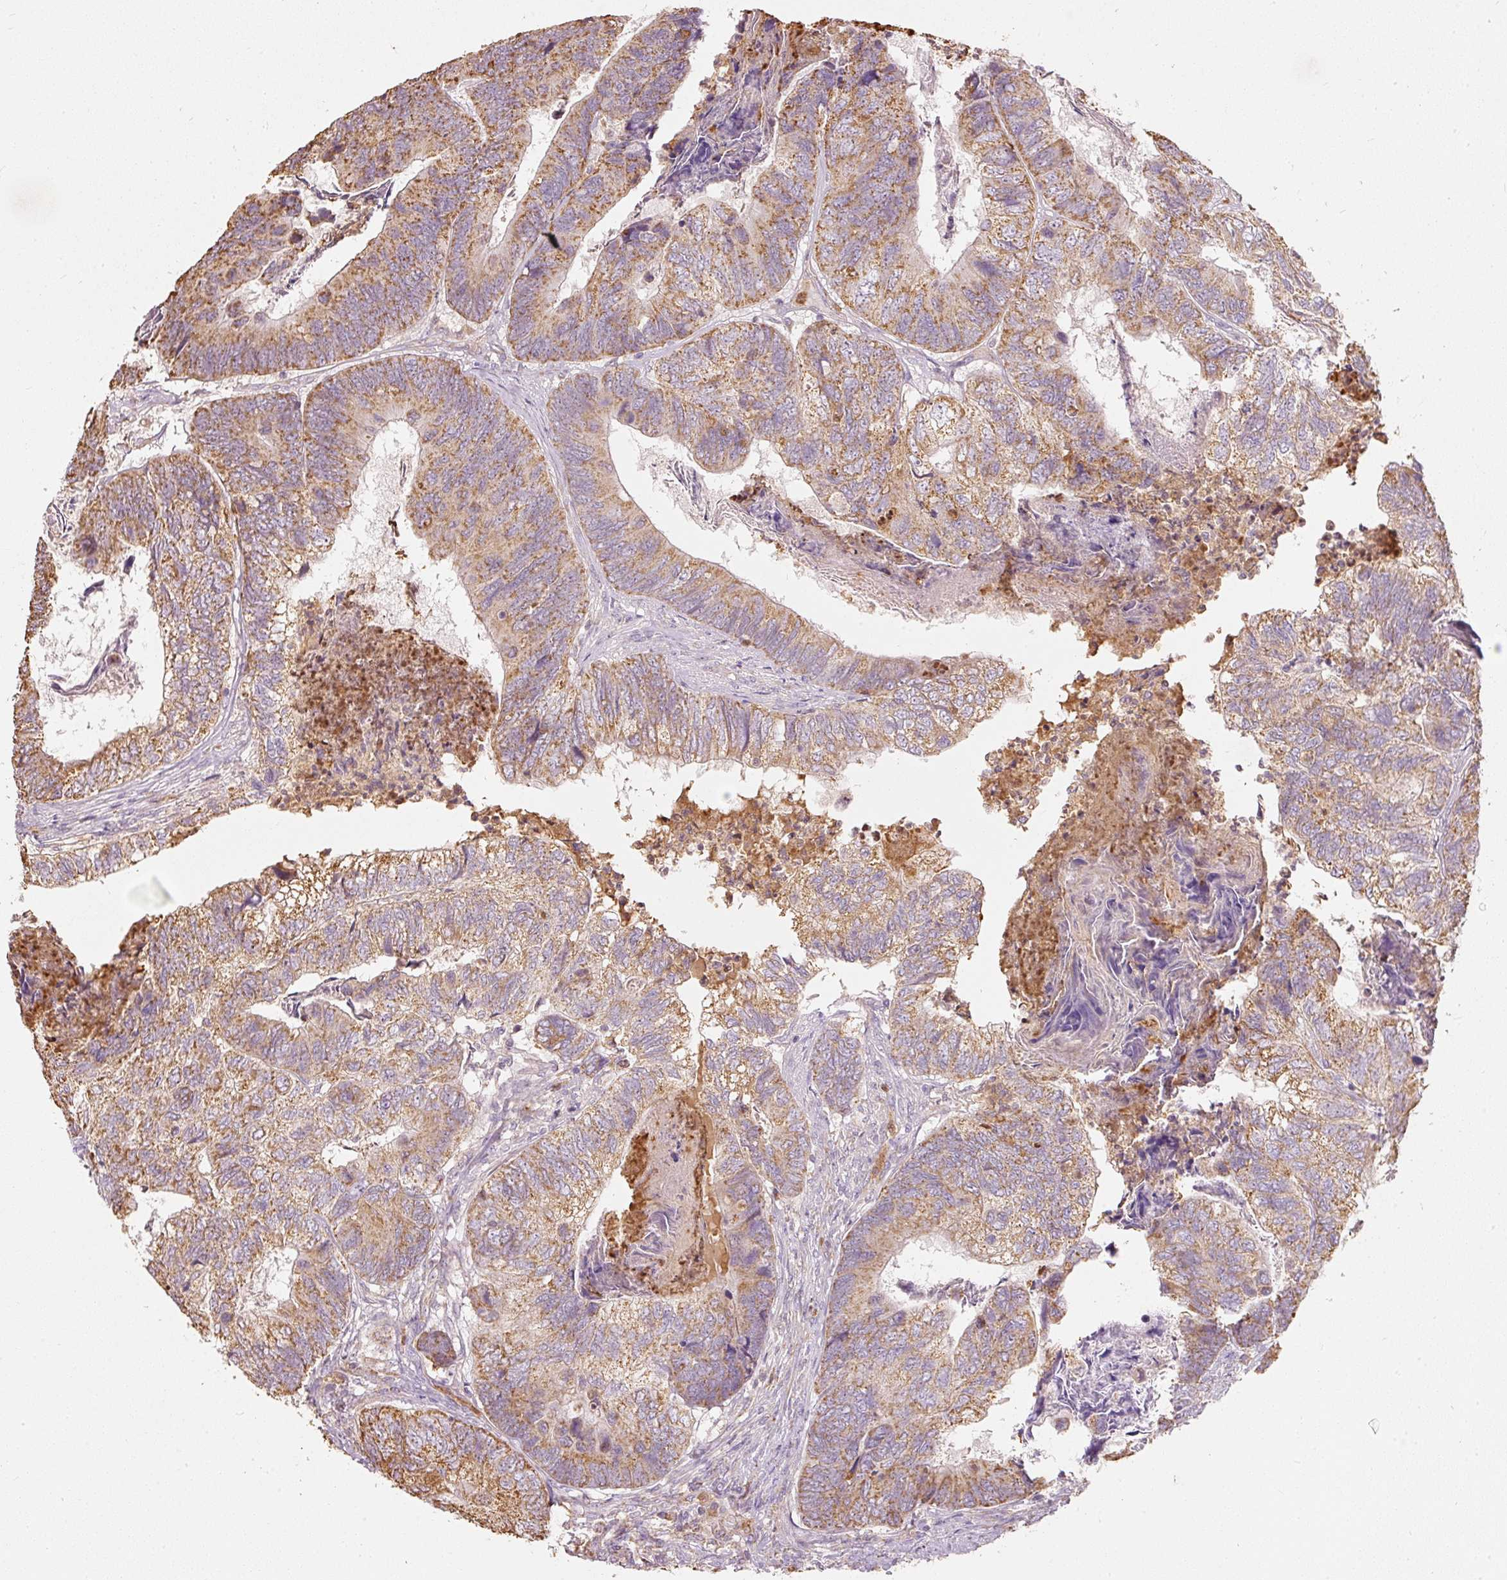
{"staining": {"intensity": "moderate", "quantity": ">75%", "location": "cytoplasmic/membranous"}, "tissue": "colorectal cancer", "cell_type": "Tumor cells", "image_type": "cancer", "snomed": [{"axis": "morphology", "description": "Adenocarcinoma, NOS"}, {"axis": "topography", "description": "Colon"}], "caption": "Immunohistochemistry image of human colorectal cancer (adenocarcinoma) stained for a protein (brown), which exhibits medium levels of moderate cytoplasmic/membranous expression in approximately >75% of tumor cells.", "gene": "PSENEN", "patient": {"sex": "female", "age": 67}}